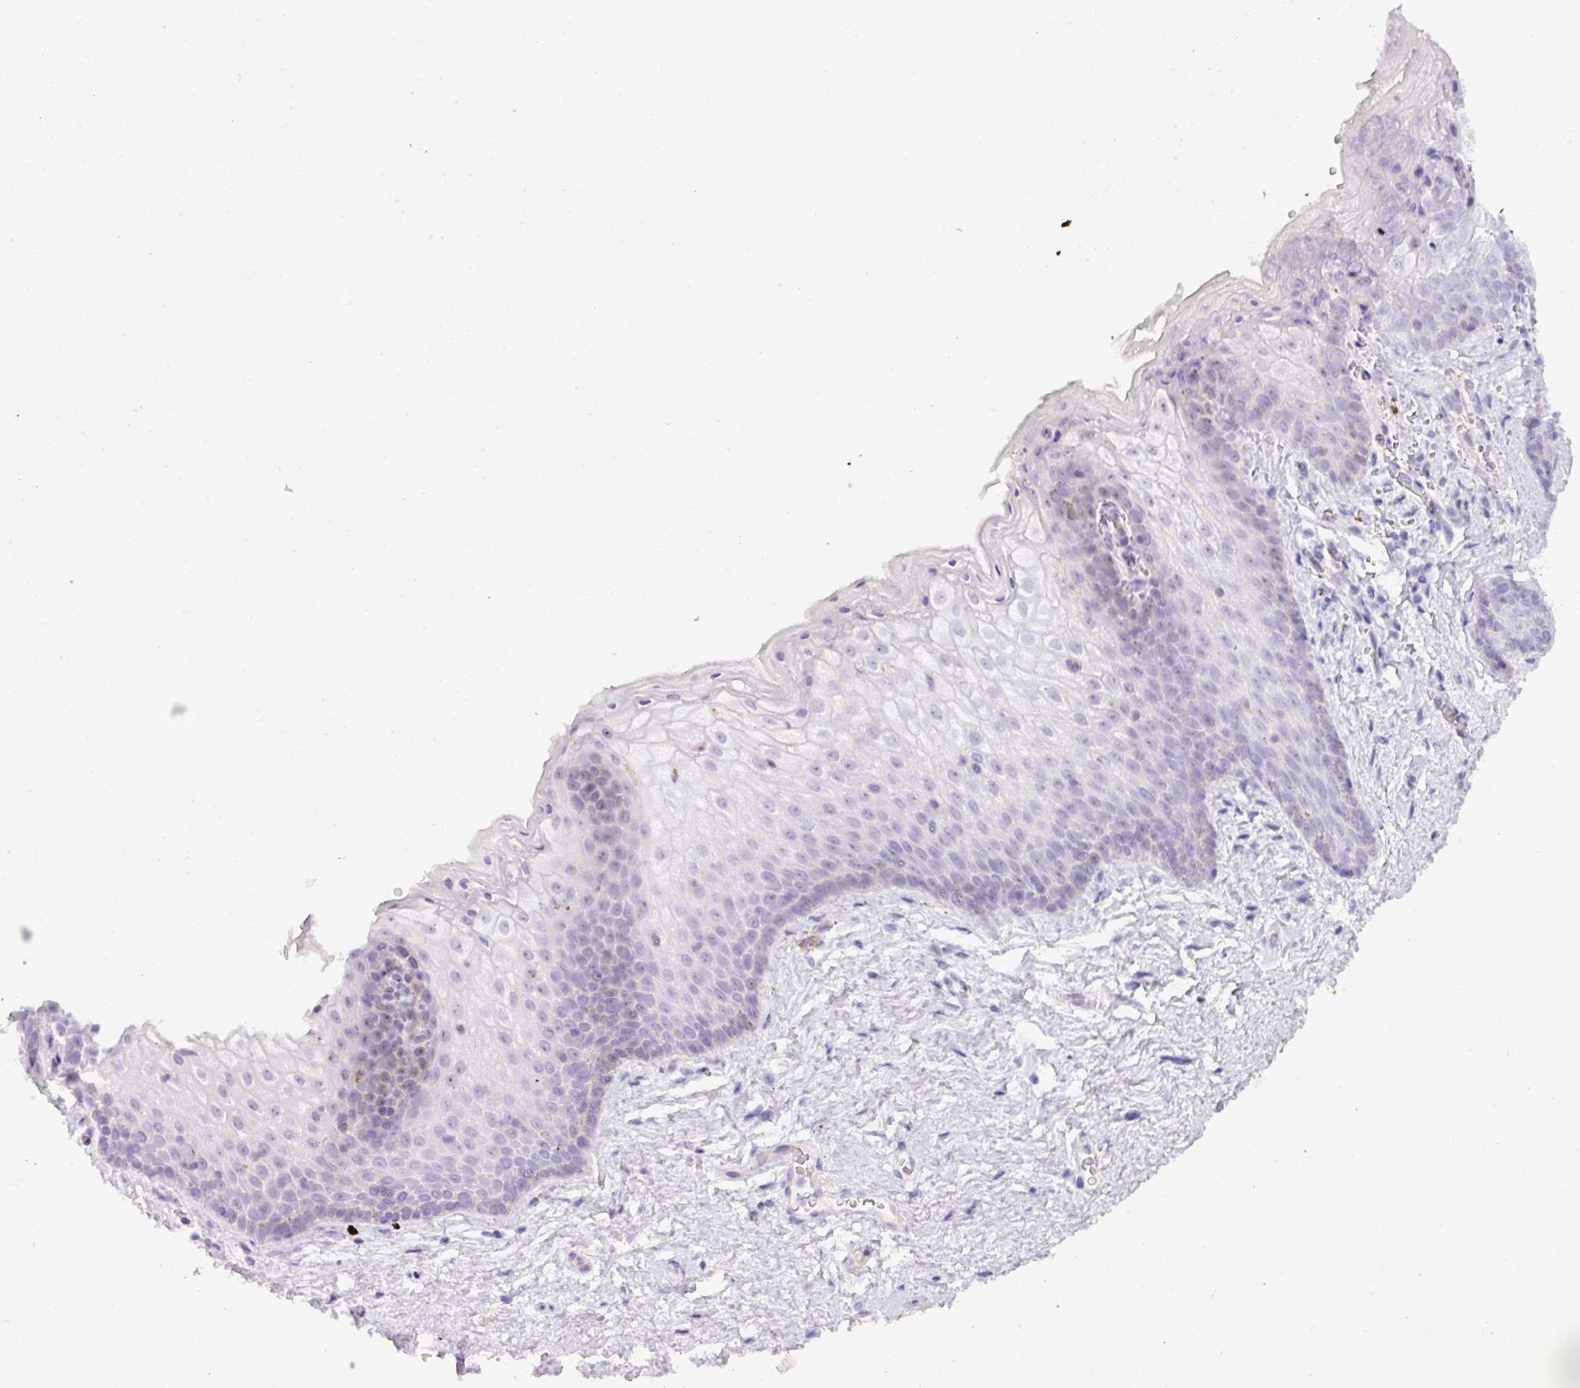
{"staining": {"intensity": "negative", "quantity": "none", "location": "none"}, "tissue": "vagina", "cell_type": "Squamous epithelial cells", "image_type": "normal", "snomed": [{"axis": "morphology", "description": "Normal tissue, NOS"}, {"axis": "topography", "description": "Vulva"}, {"axis": "topography", "description": "Vagina"}, {"axis": "topography", "description": "Peripheral nerve tissue"}], "caption": "IHC image of benign human vagina stained for a protein (brown), which exhibits no staining in squamous epithelial cells.", "gene": "MRM2", "patient": {"sex": "female", "age": 66}}